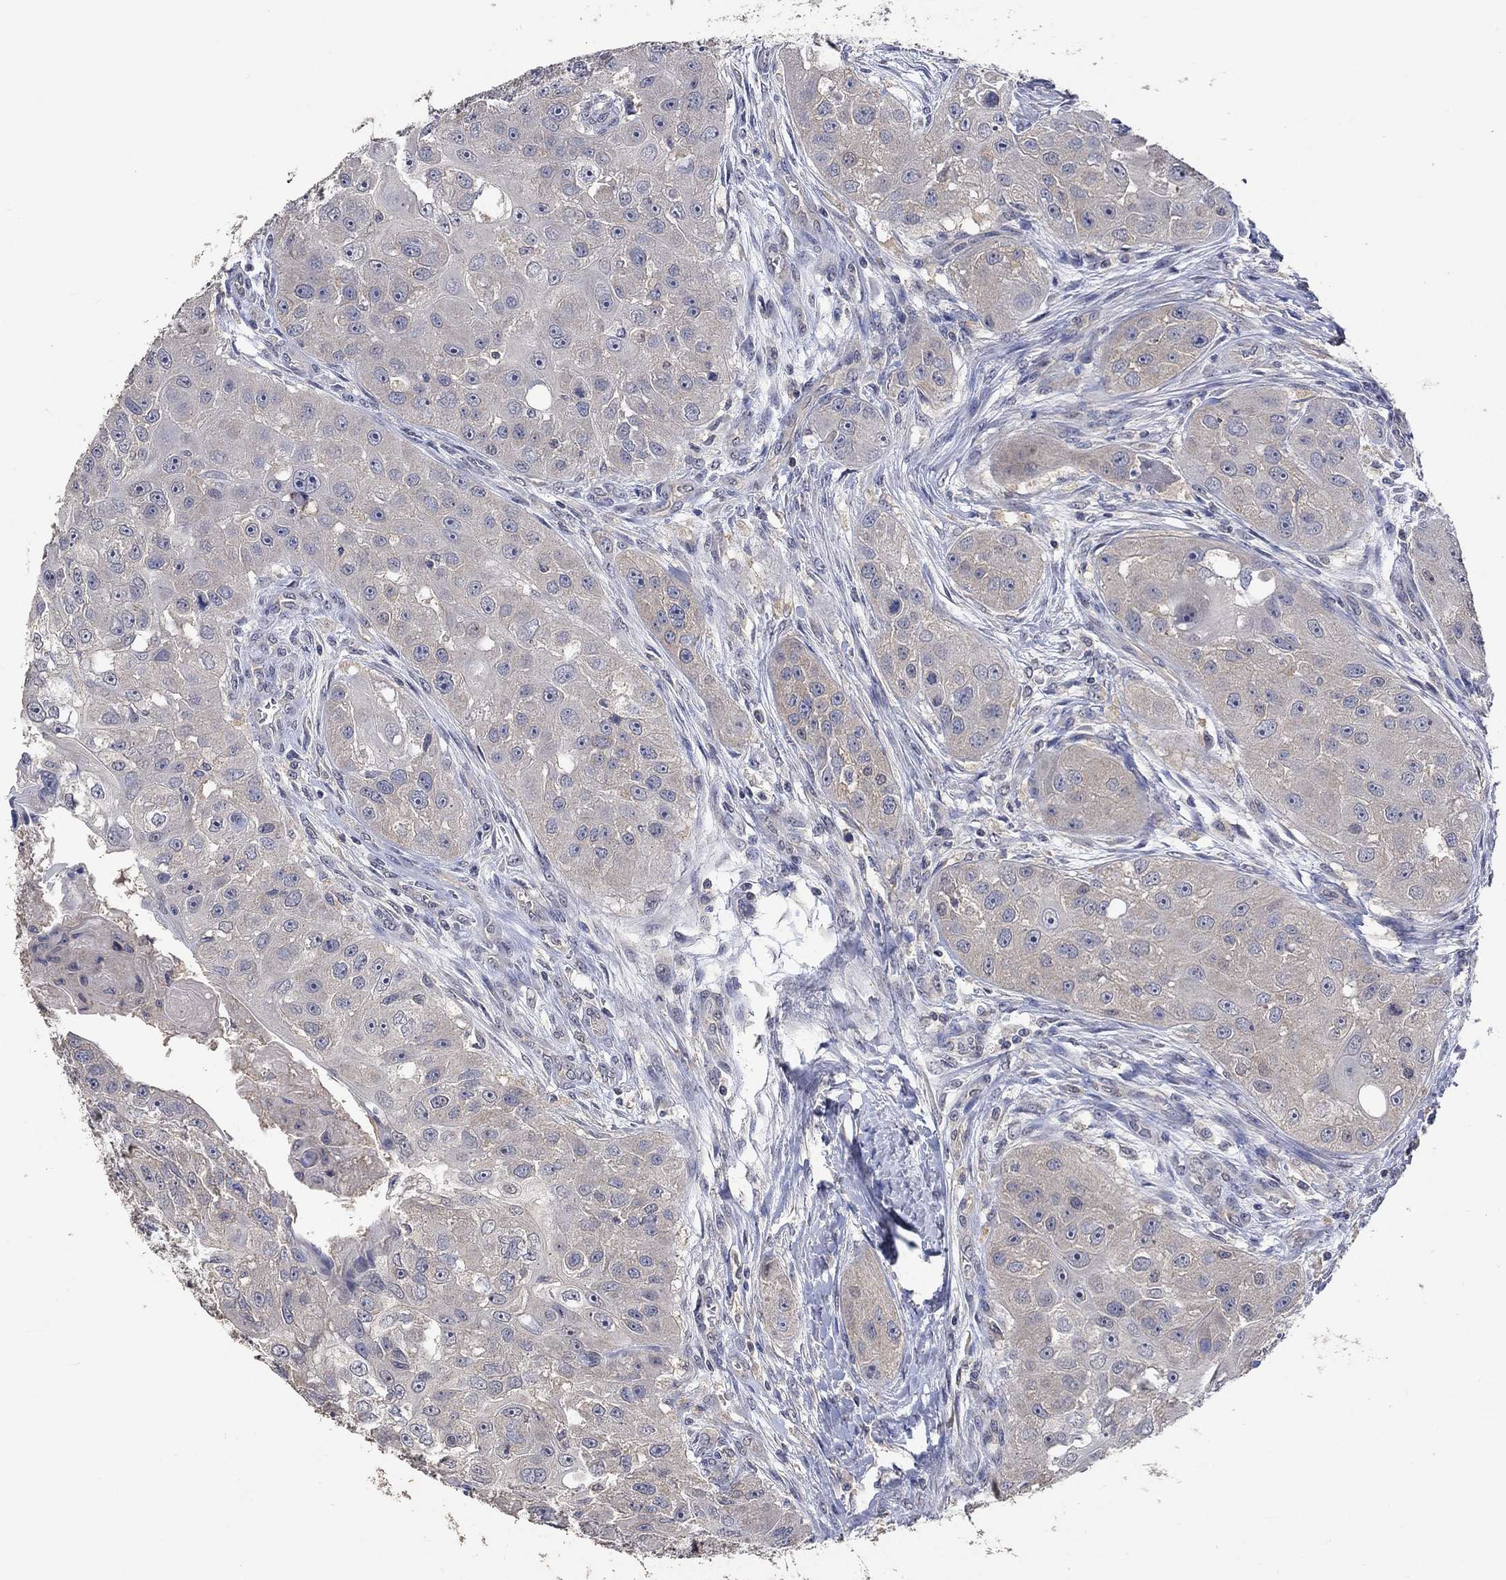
{"staining": {"intensity": "negative", "quantity": "none", "location": "none"}, "tissue": "head and neck cancer", "cell_type": "Tumor cells", "image_type": "cancer", "snomed": [{"axis": "morphology", "description": "Normal tissue, NOS"}, {"axis": "morphology", "description": "Squamous cell carcinoma, NOS"}, {"axis": "topography", "description": "Skeletal muscle"}, {"axis": "topography", "description": "Head-Neck"}], "caption": "A high-resolution histopathology image shows IHC staining of squamous cell carcinoma (head and neck), which shows no significant expression in tumor cells.", "gene": "PTPN20", "patient": {"sex": "male", "age": 51}}